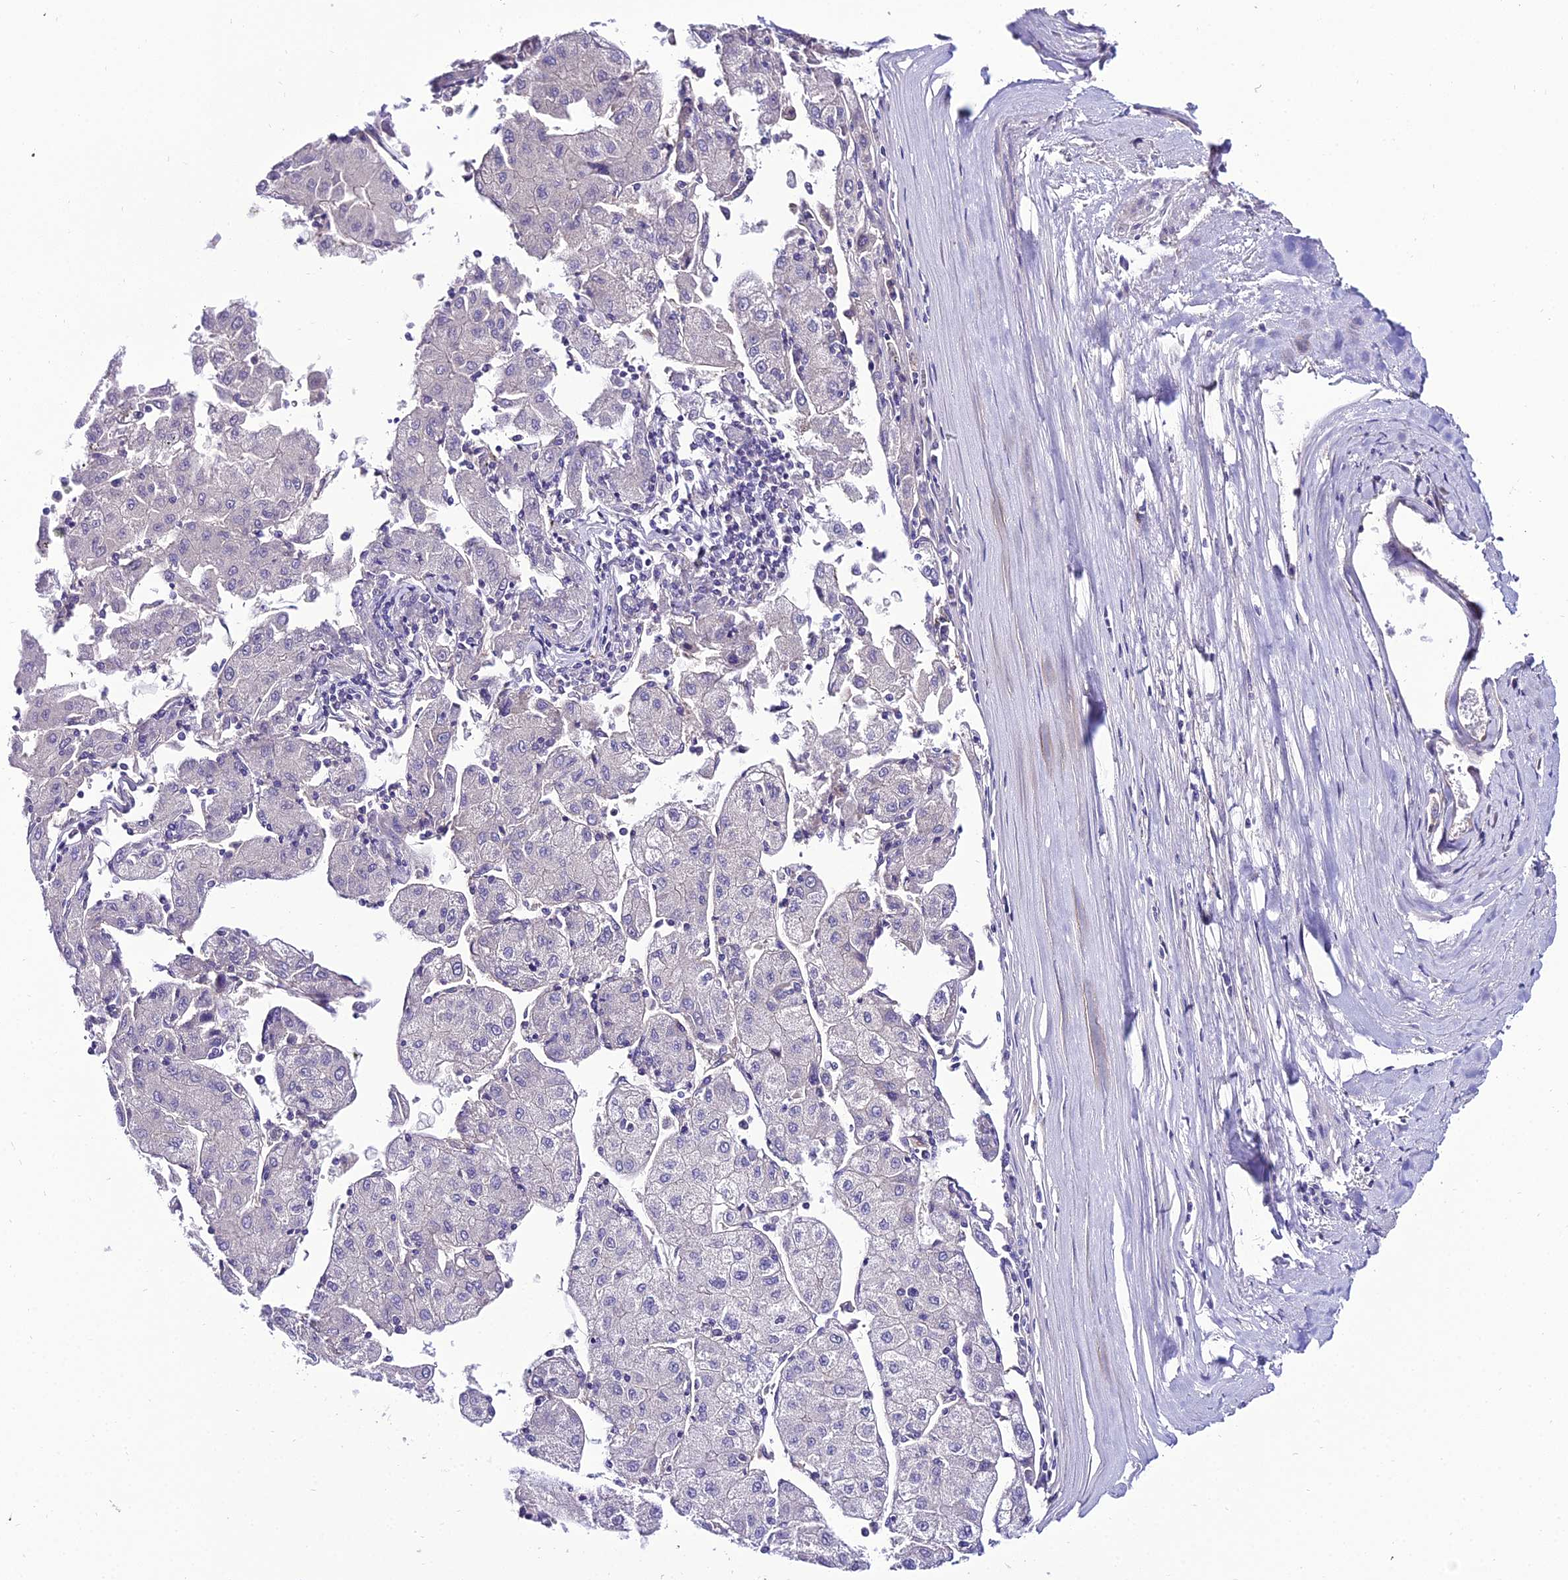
{"staining": {"intensity": "negative", "quantity": "none", "location": "none"}, "tissue": "liver cancer", "cell_type": "Tumor cells", "image_type": "cancer", "snomed": [{"axis": "morphology", "description": "Carcinoma, Hepatocellular, NOS"}, {"axis": "topography", "description": "Liver"}], "caption": "Tumor cells show no significant protein expression in liver cancer.", "gene": "SHQ1", "patient": {"sex": "male", "age": 72}}